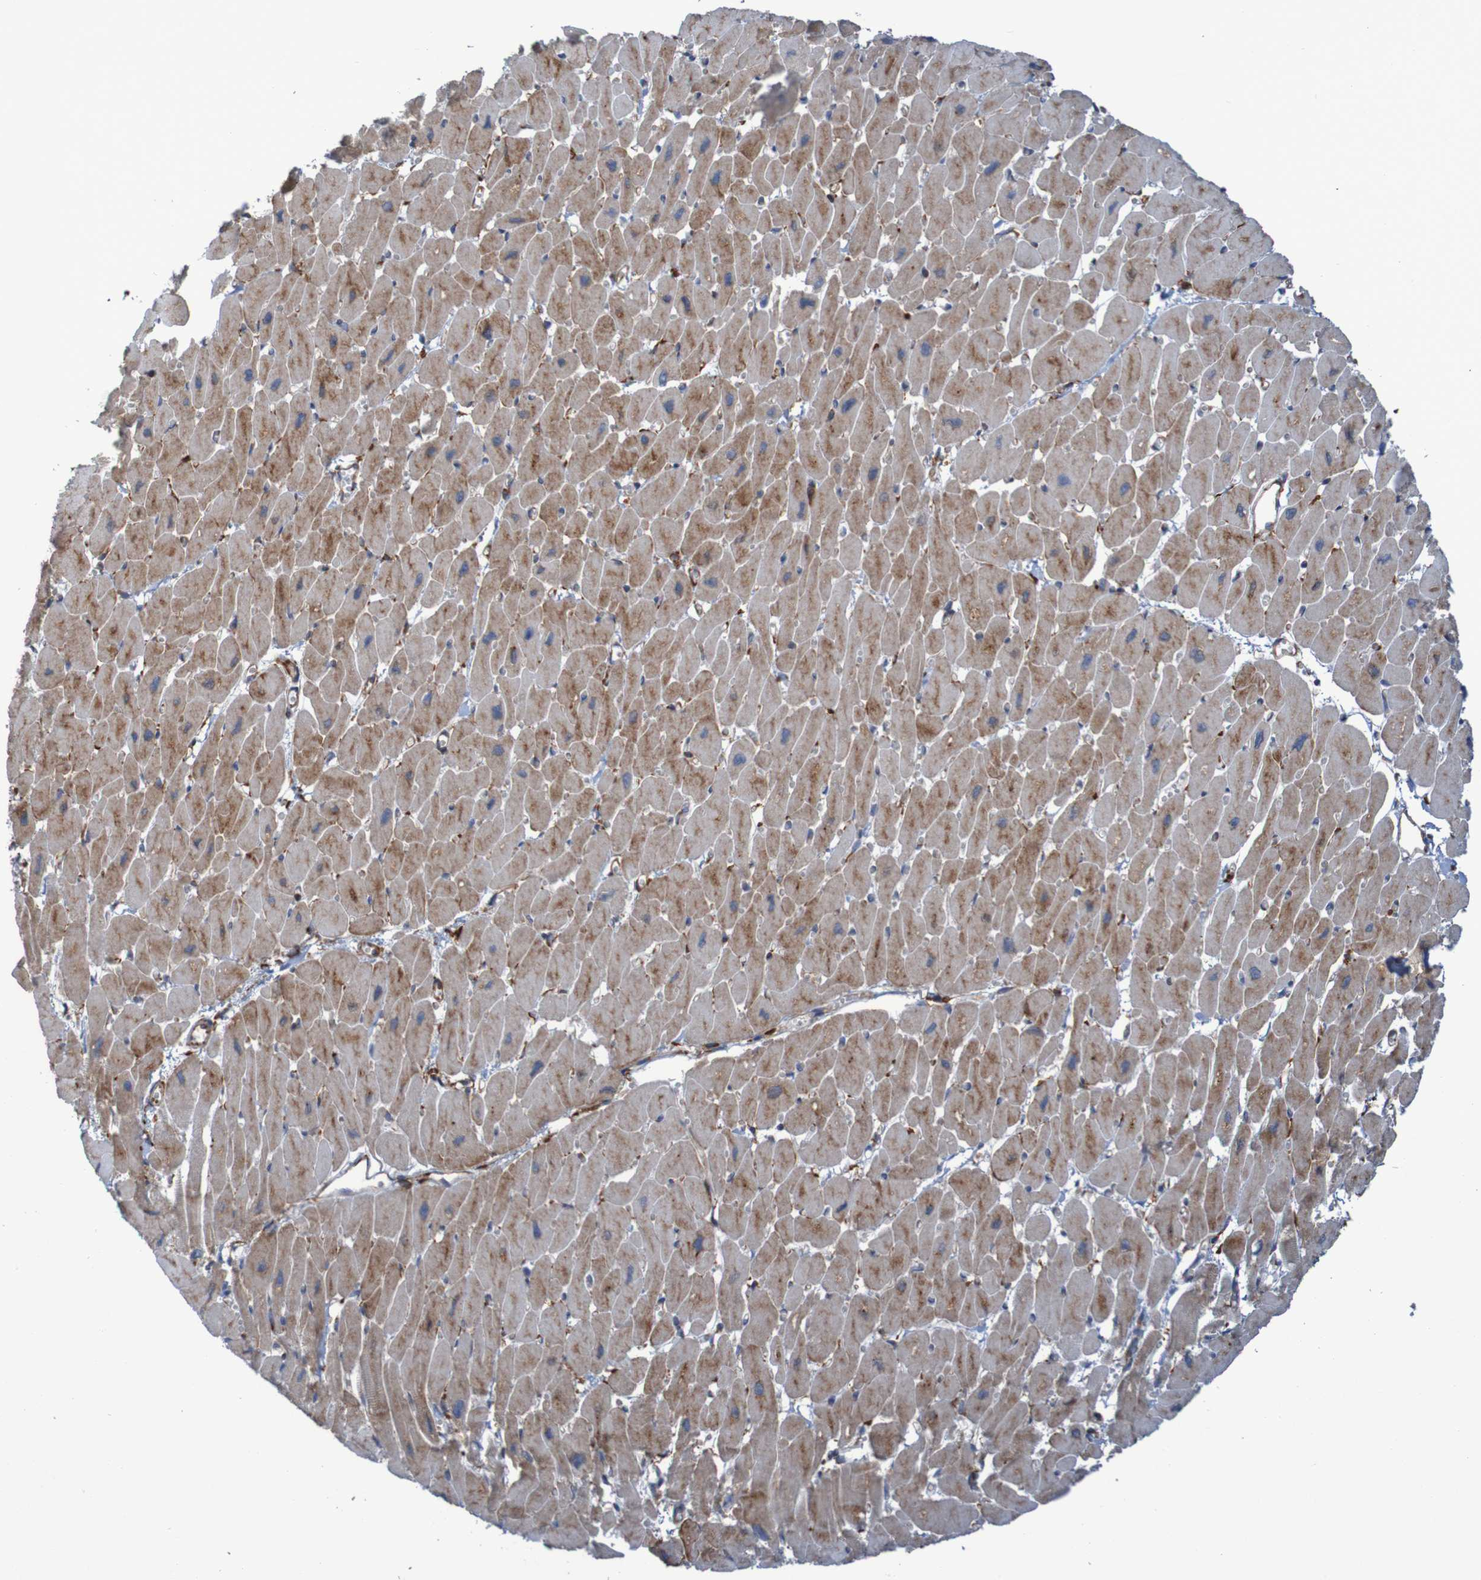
{"staining": {"intensity": "moderate", "quantity": ">75%", "location": "cytoplasmic/membranous"}, "tissue": "heart muscle", "cell_type": "Cardiomyocytes", "image_type": "normal", "snomed": [{"axis": "morphology", "description": "Normal tissue, NOS"}, {"axis": "topography", "description": "Heart"}], "caption": "Immunohistochemistry staining of benign heart muscle, which exhibits medium levels of moderate cytoplasmic/membranous positivity in about >75% of cardiomyocytes indicating moderate cytoplasmic/membranous protein expression. The staining was performed using DAB (brown) for protein detection and nuclei were counterstained in hematoxylin (blue).", "gene": "RPL10", "patient": {"sex": "female", "age": 54}}